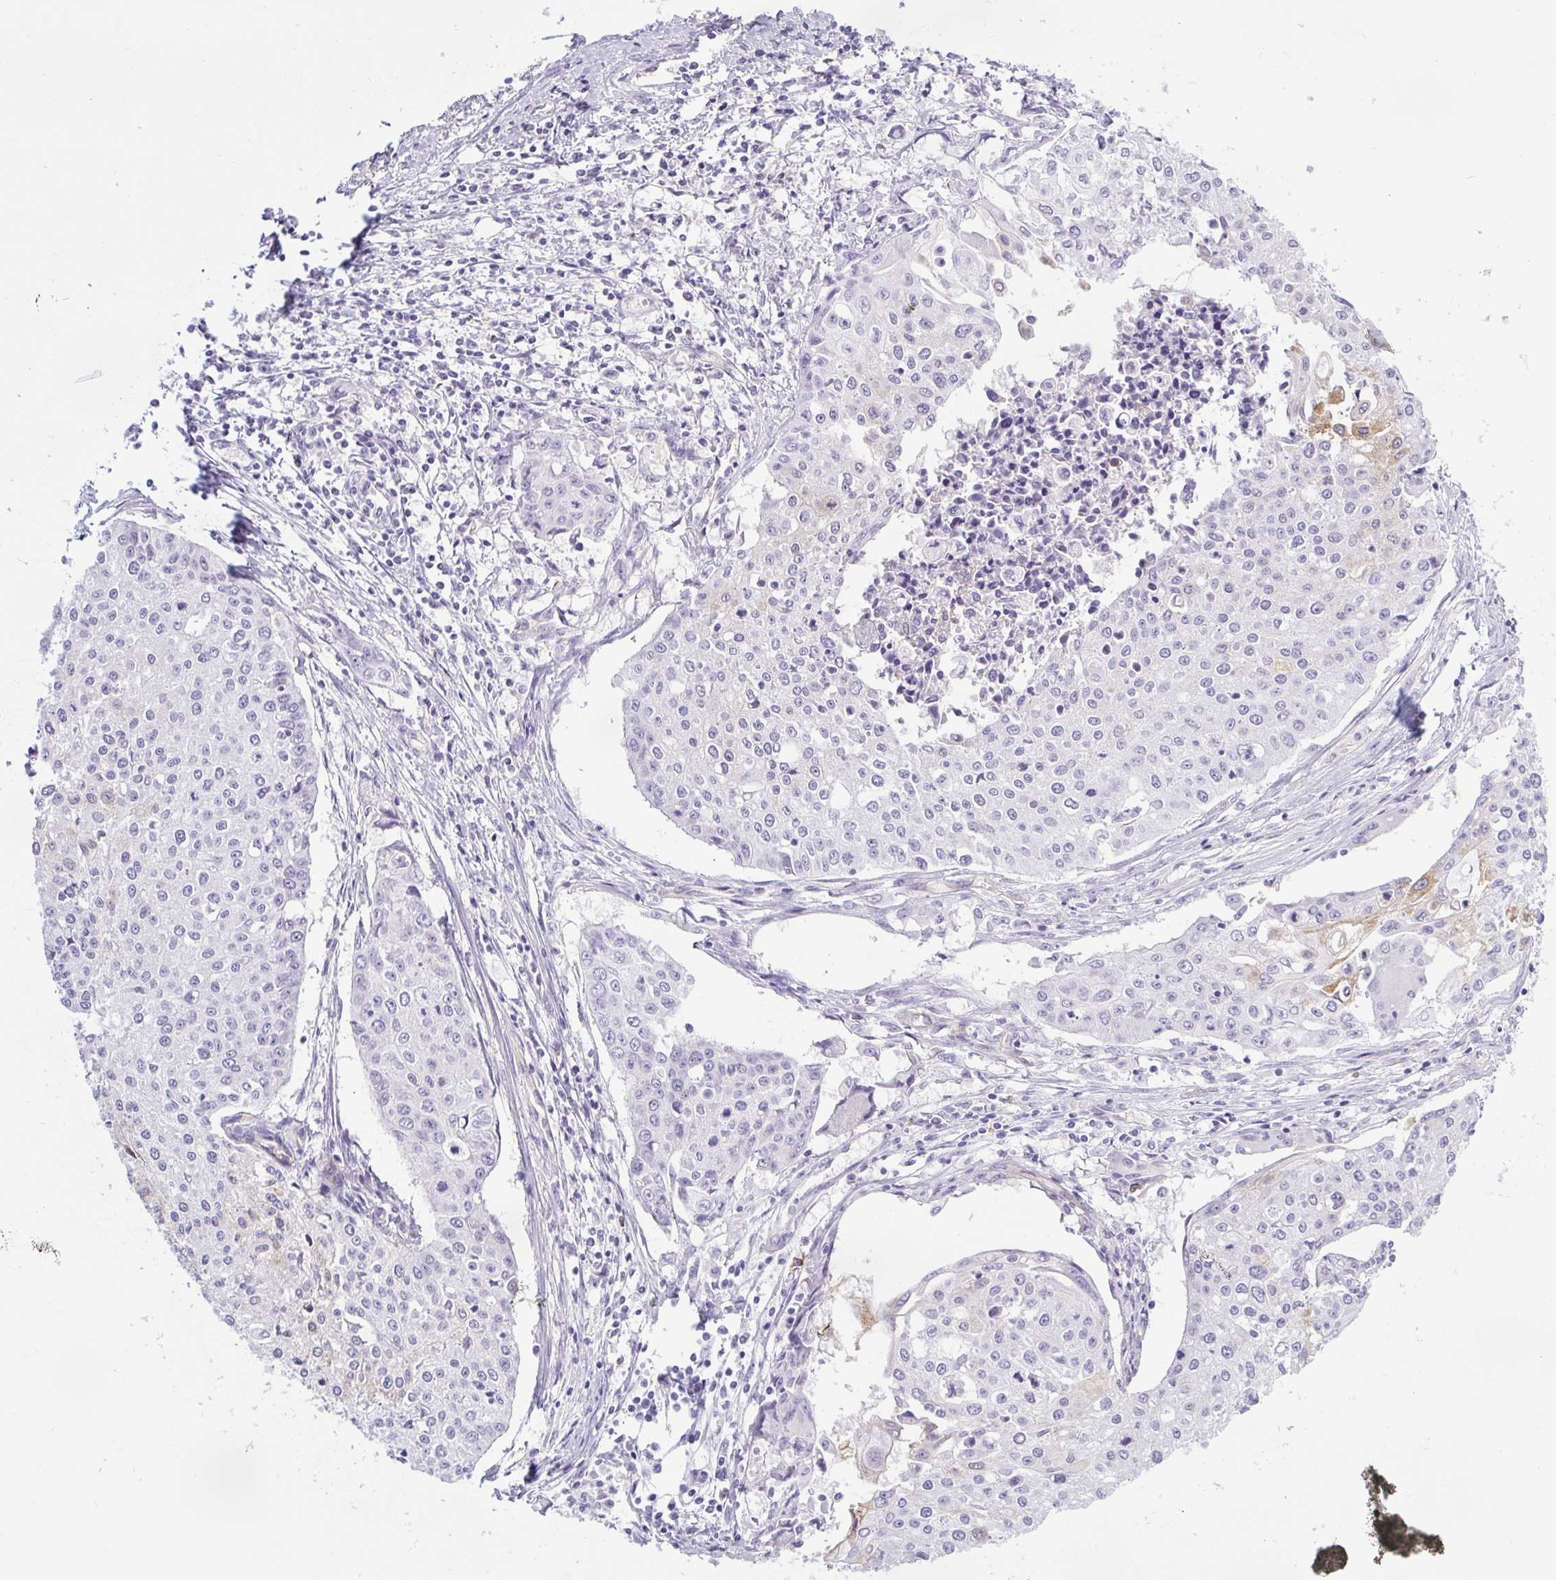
{"staining": {"intensity": "negative", "quantity": "none", "location": "none"}, "tissue": "cervical cancer", "cell_type": "Tumor cells", "image_type": "cancer", "snomed": [{"axis": "morphology", "description": "Squamous cell carcinoma, NOS"}, {"axis": "topography", "description": "Cervix"}], "caption": "Tumor cells show no significant protein expression in cervical squamous cell carcinoma. The staining was performed using DAB (3,3'-diaminobenzidine) to visualize the protein expression in brown, while the nuclei were stained in blue with hematoxylin (Magnification: 20x).", "gene": "BCAS1", "patient": {"sex": "female", "age": 38}}